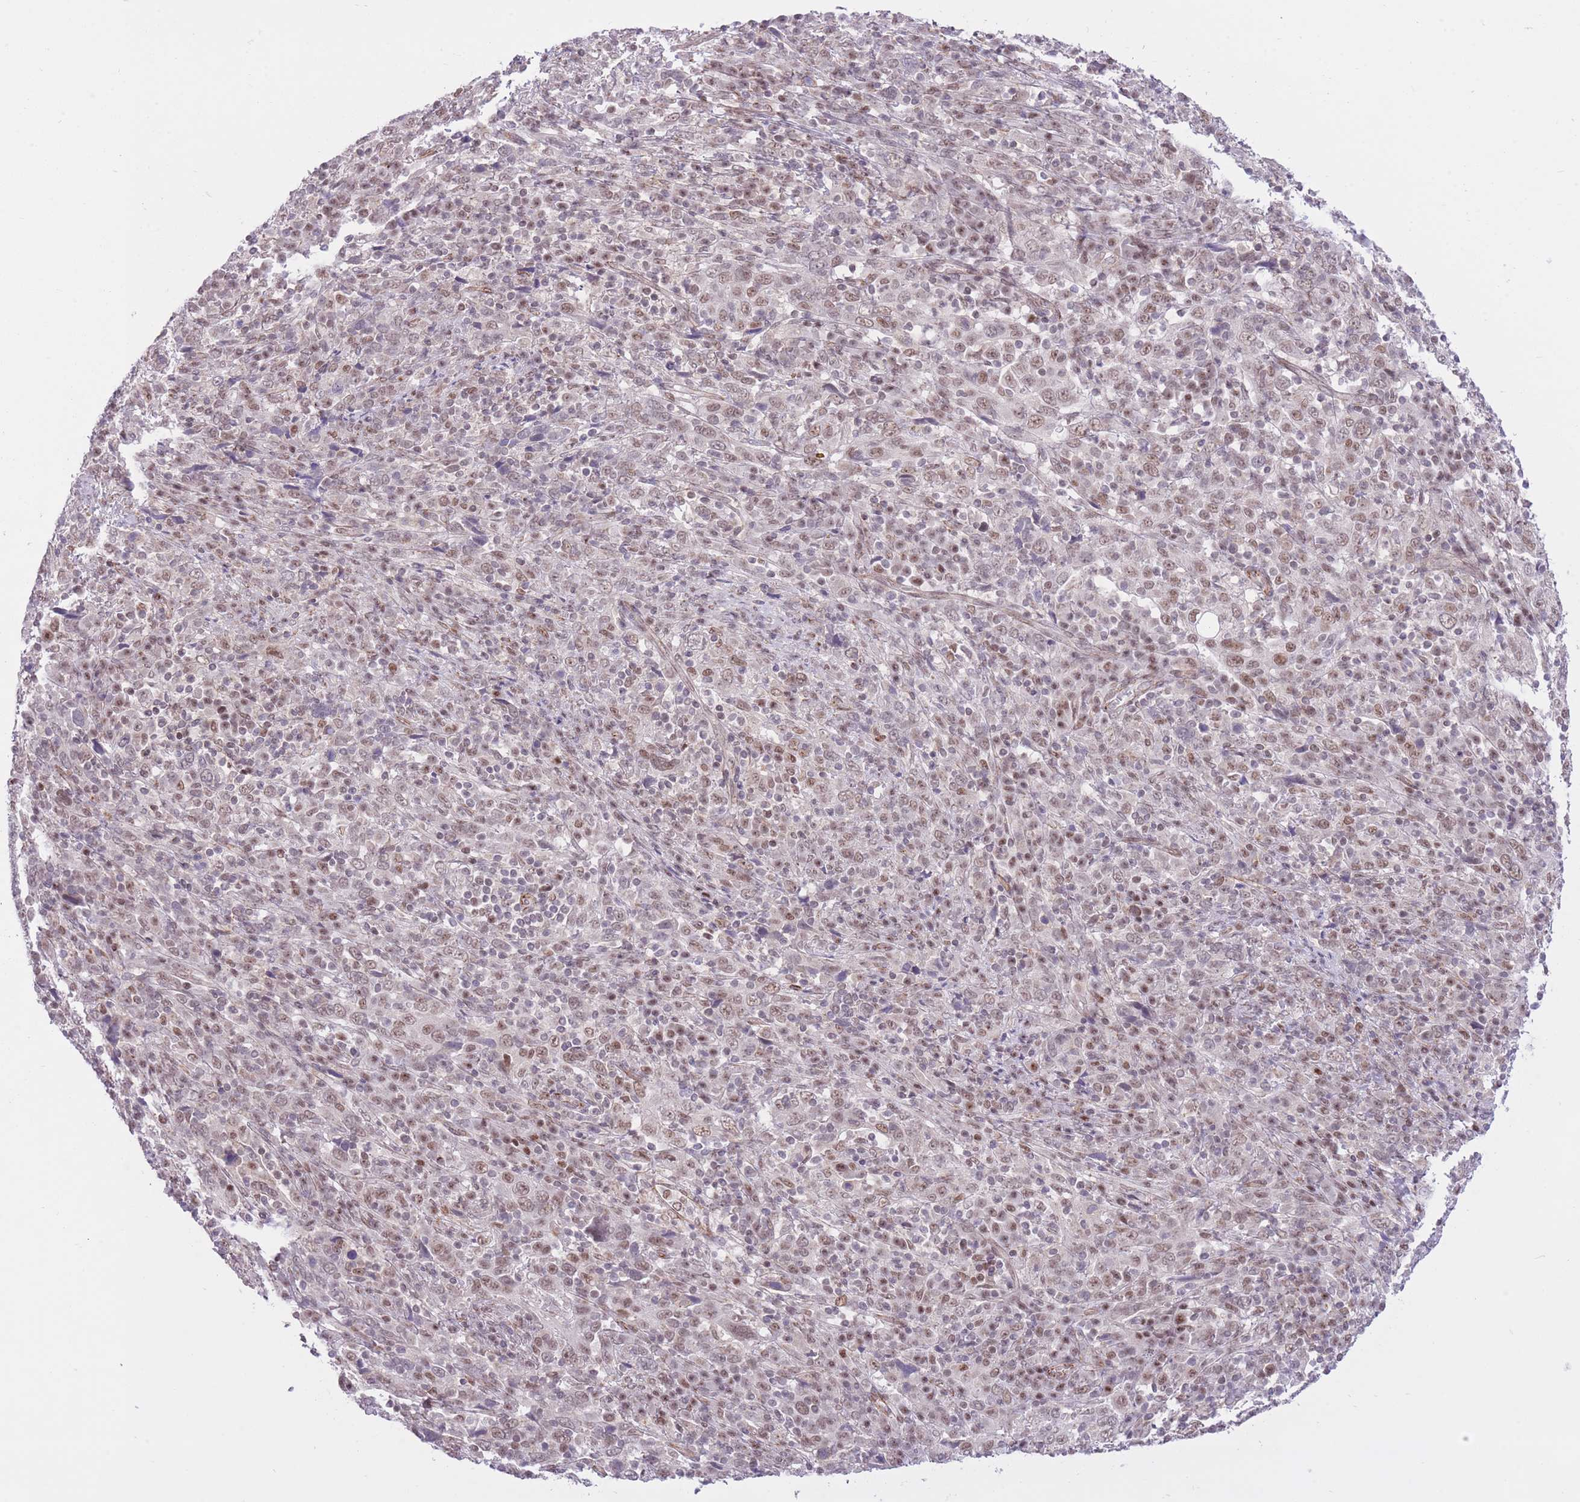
{"staining": {"intensity": "weak", "quantity": ">75%", "location": "nuclear"}, "tissue": "cervical cancer", "cell_type": "Tumor cells", "image_type": "cancer", "snomed": [{"axis": "morphology", "description": "Squamous cell carcinoma, NOS"}, {"axis": "topography", "description": "Cervix"}], "caption": "This image exhibits immunohistochemistry (IHC) staining of human cervical cancer, with low weak nuclear staining in about >75% of tumor cells.", "gene": "ELL", "patient": {"sex": "female", "age": 46}}